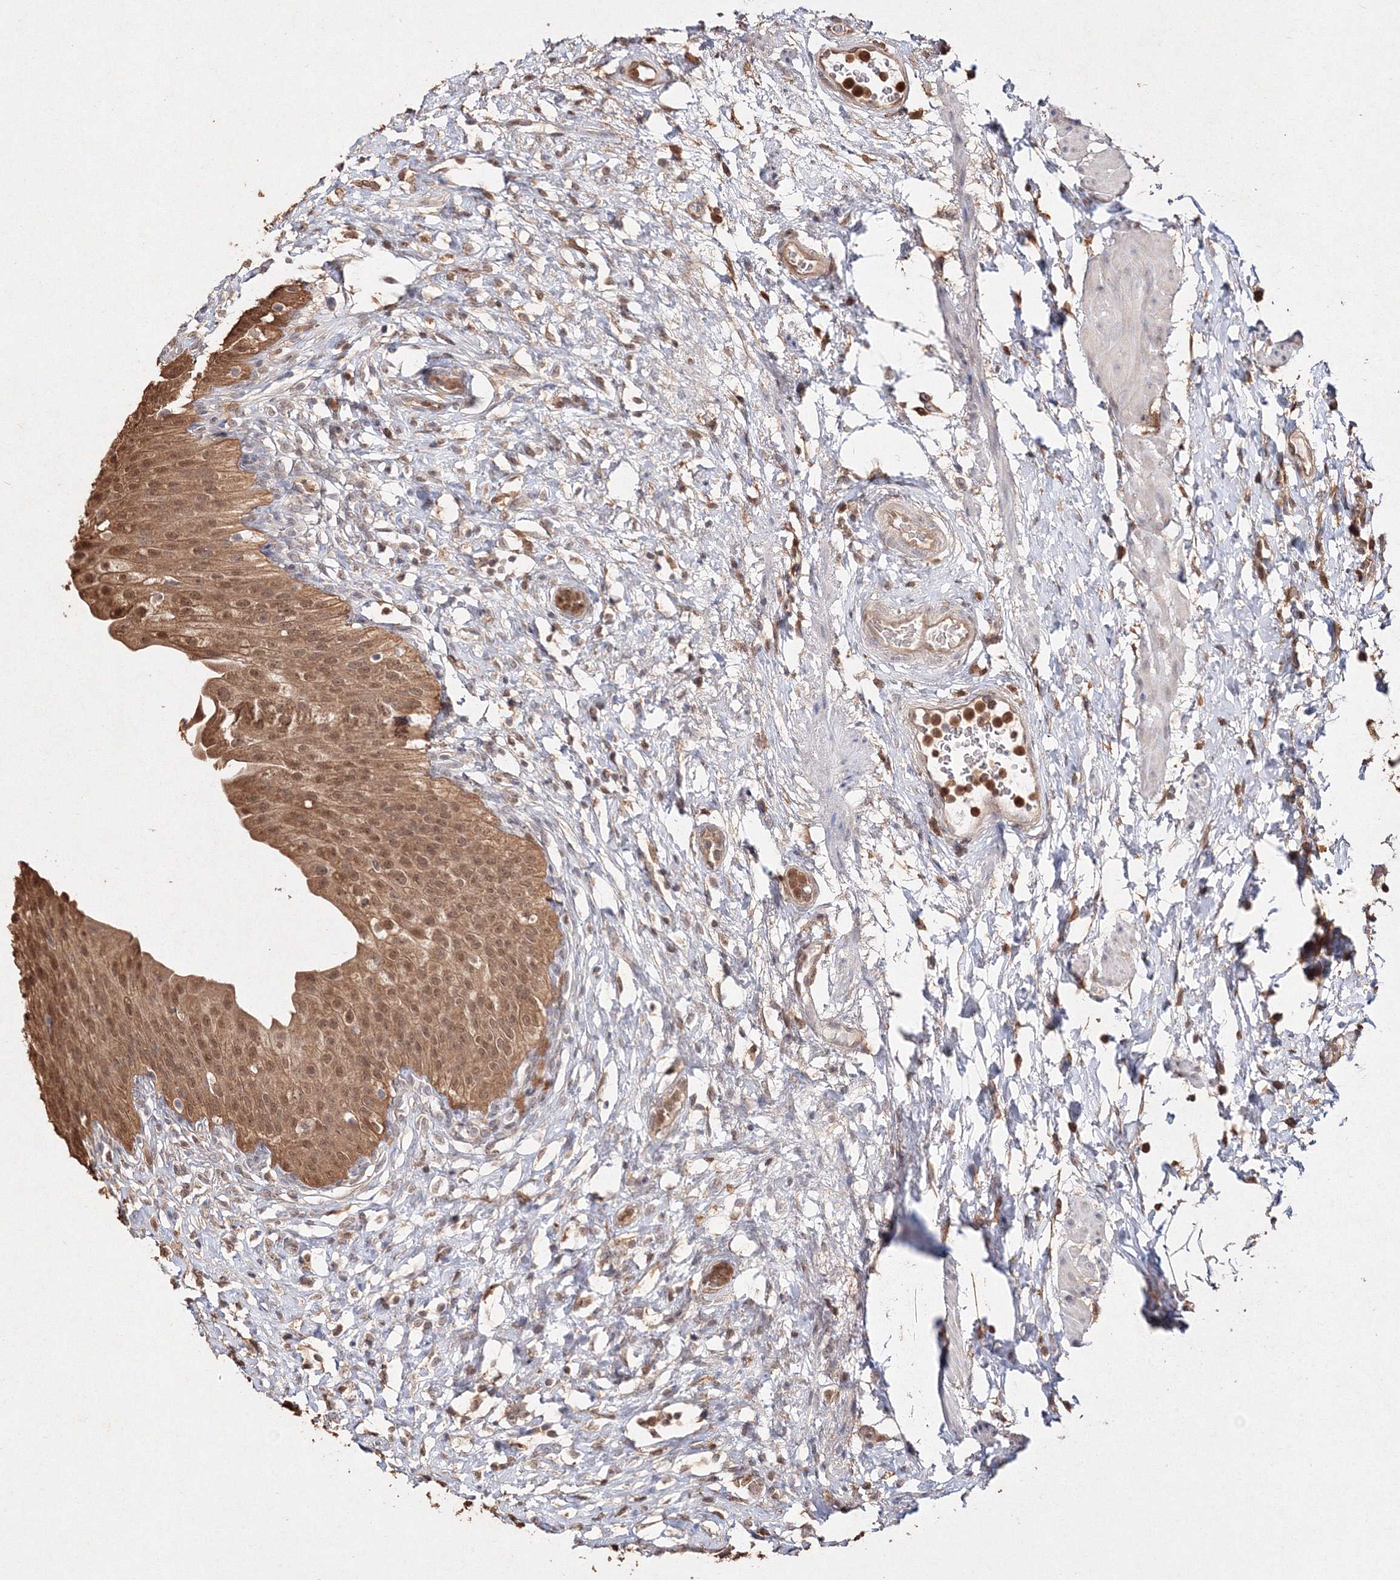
{"staining": {"intensity": "moderate", "quantity": ">75%", "location": "cytoplasmic/membranous,nuclear"}, "tissue": "urinary bladder", "cell_type": "Urothelial cells", "image_type": "normal", "snomed": [{"axis": "morphology", "description": "Normal tissue, NOS"}, {"axis": "morphology", "description": "Urothelial carcinoma, High grade"}, {"axis": "topography", "description": "Urinary bladder"}], "caption": "Immunohistochemical staining of normal urinary bladder demonstrates >75% levels of moderate cytoplasmic/membranous,nuclear protein positivity in approximately >75% of urothelial cells. The staining is performed using DAB (3,3'-diaminobenzidine) brown chromogen to label protein expression. The nuclei are counter-stained blue using hematoxylin.", "gene": "S100A11", "patient": {"sex": "male", "age": 46}}